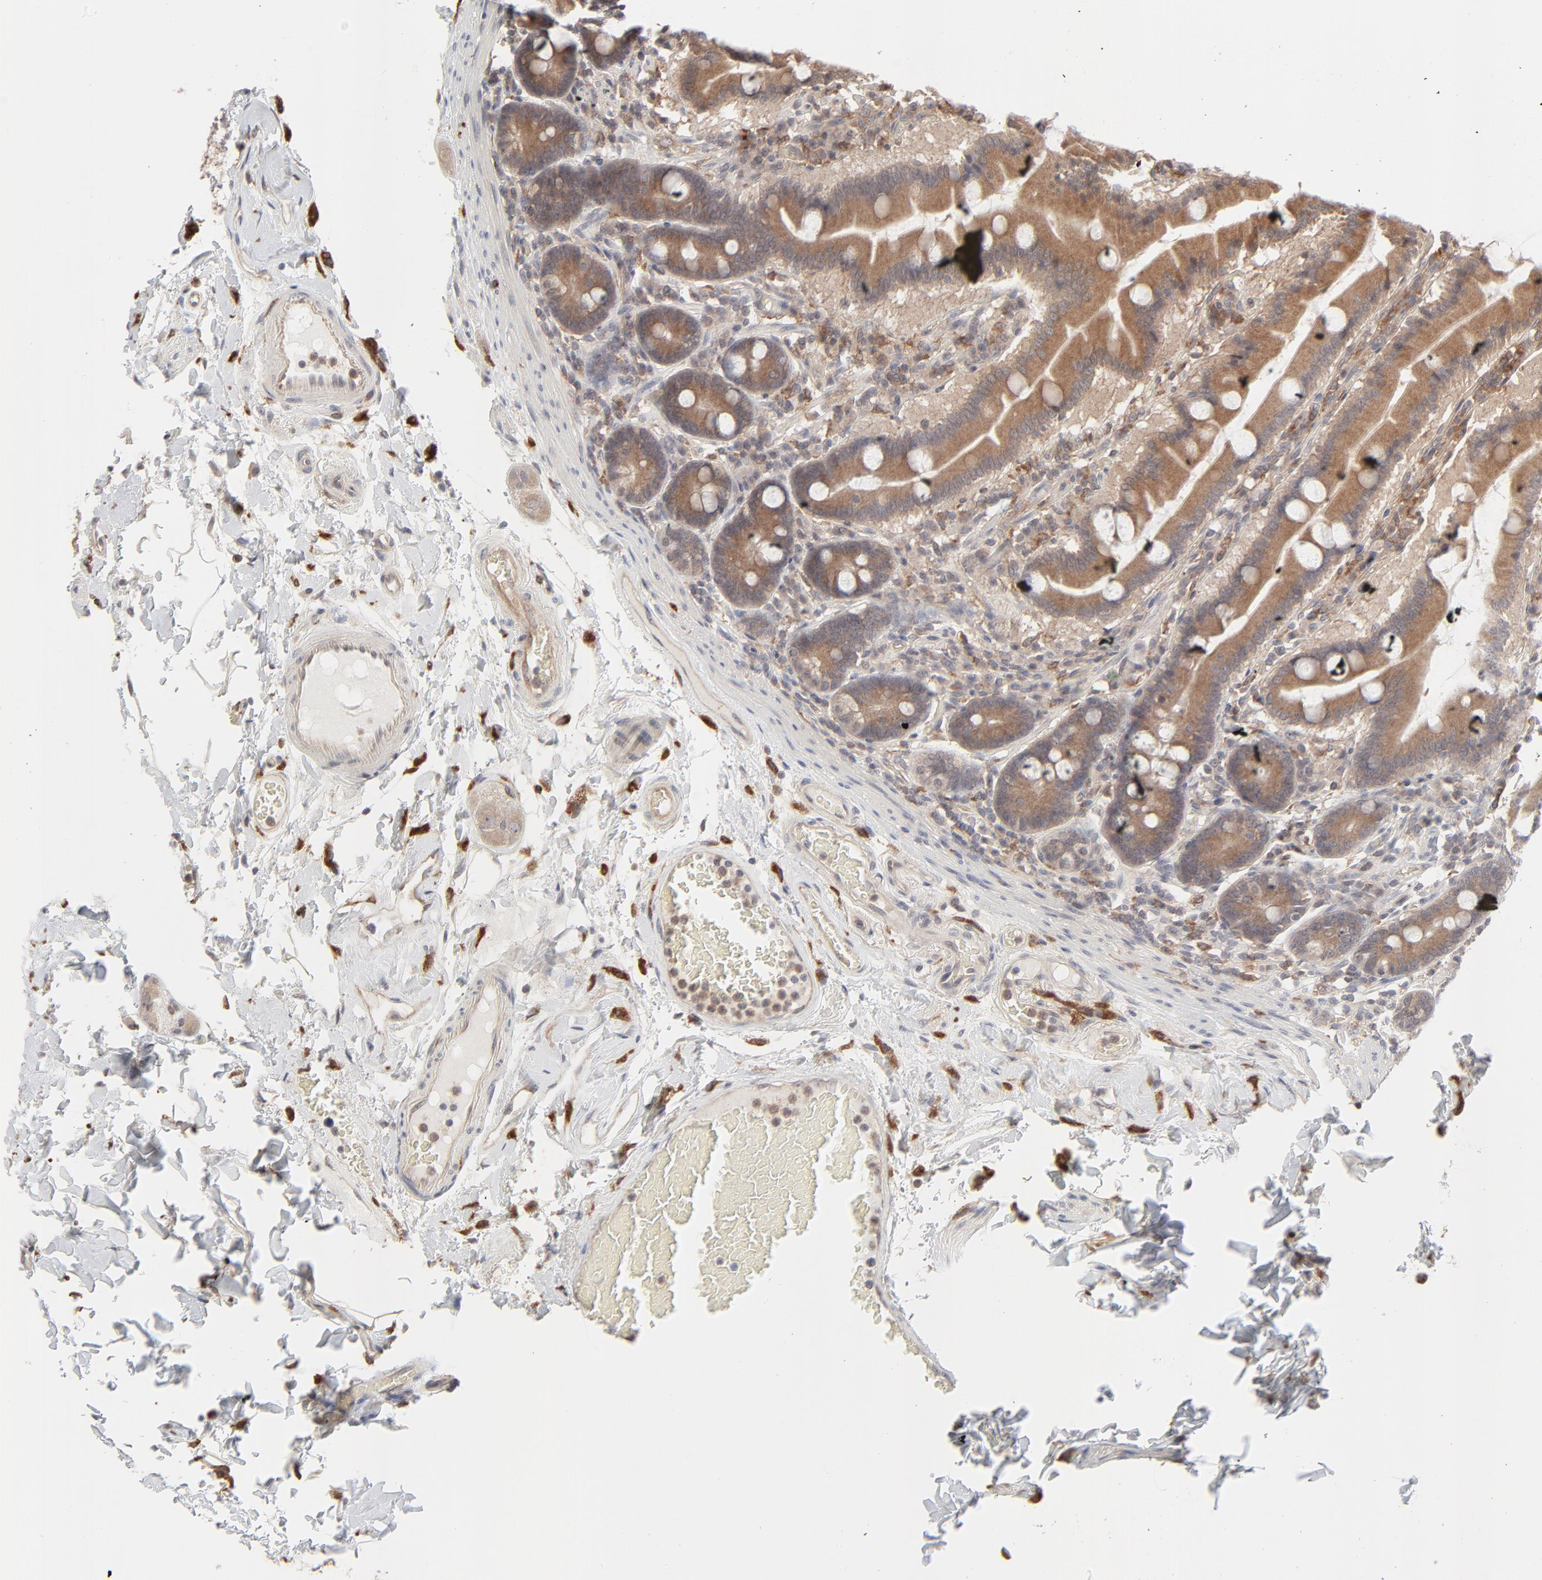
{"staining": {"intensity": "moderate", "quantity": ">75%", "location": "cytoplasmic/membranous"}, "tissue": "duodenum", "cell_type": "Glandular cells", "image_type": "normal", "snomed": [{"axis": "morphology", "description": "Normal tissue, NOS"}, {"axis": "topography", "description": "Duodenum"}], "caption": "Duodenum stained with a protein marker shows moderate staining in glandular cells.", "gene": "RAB5C", "patient": {"sex": "female", "age": 64}}